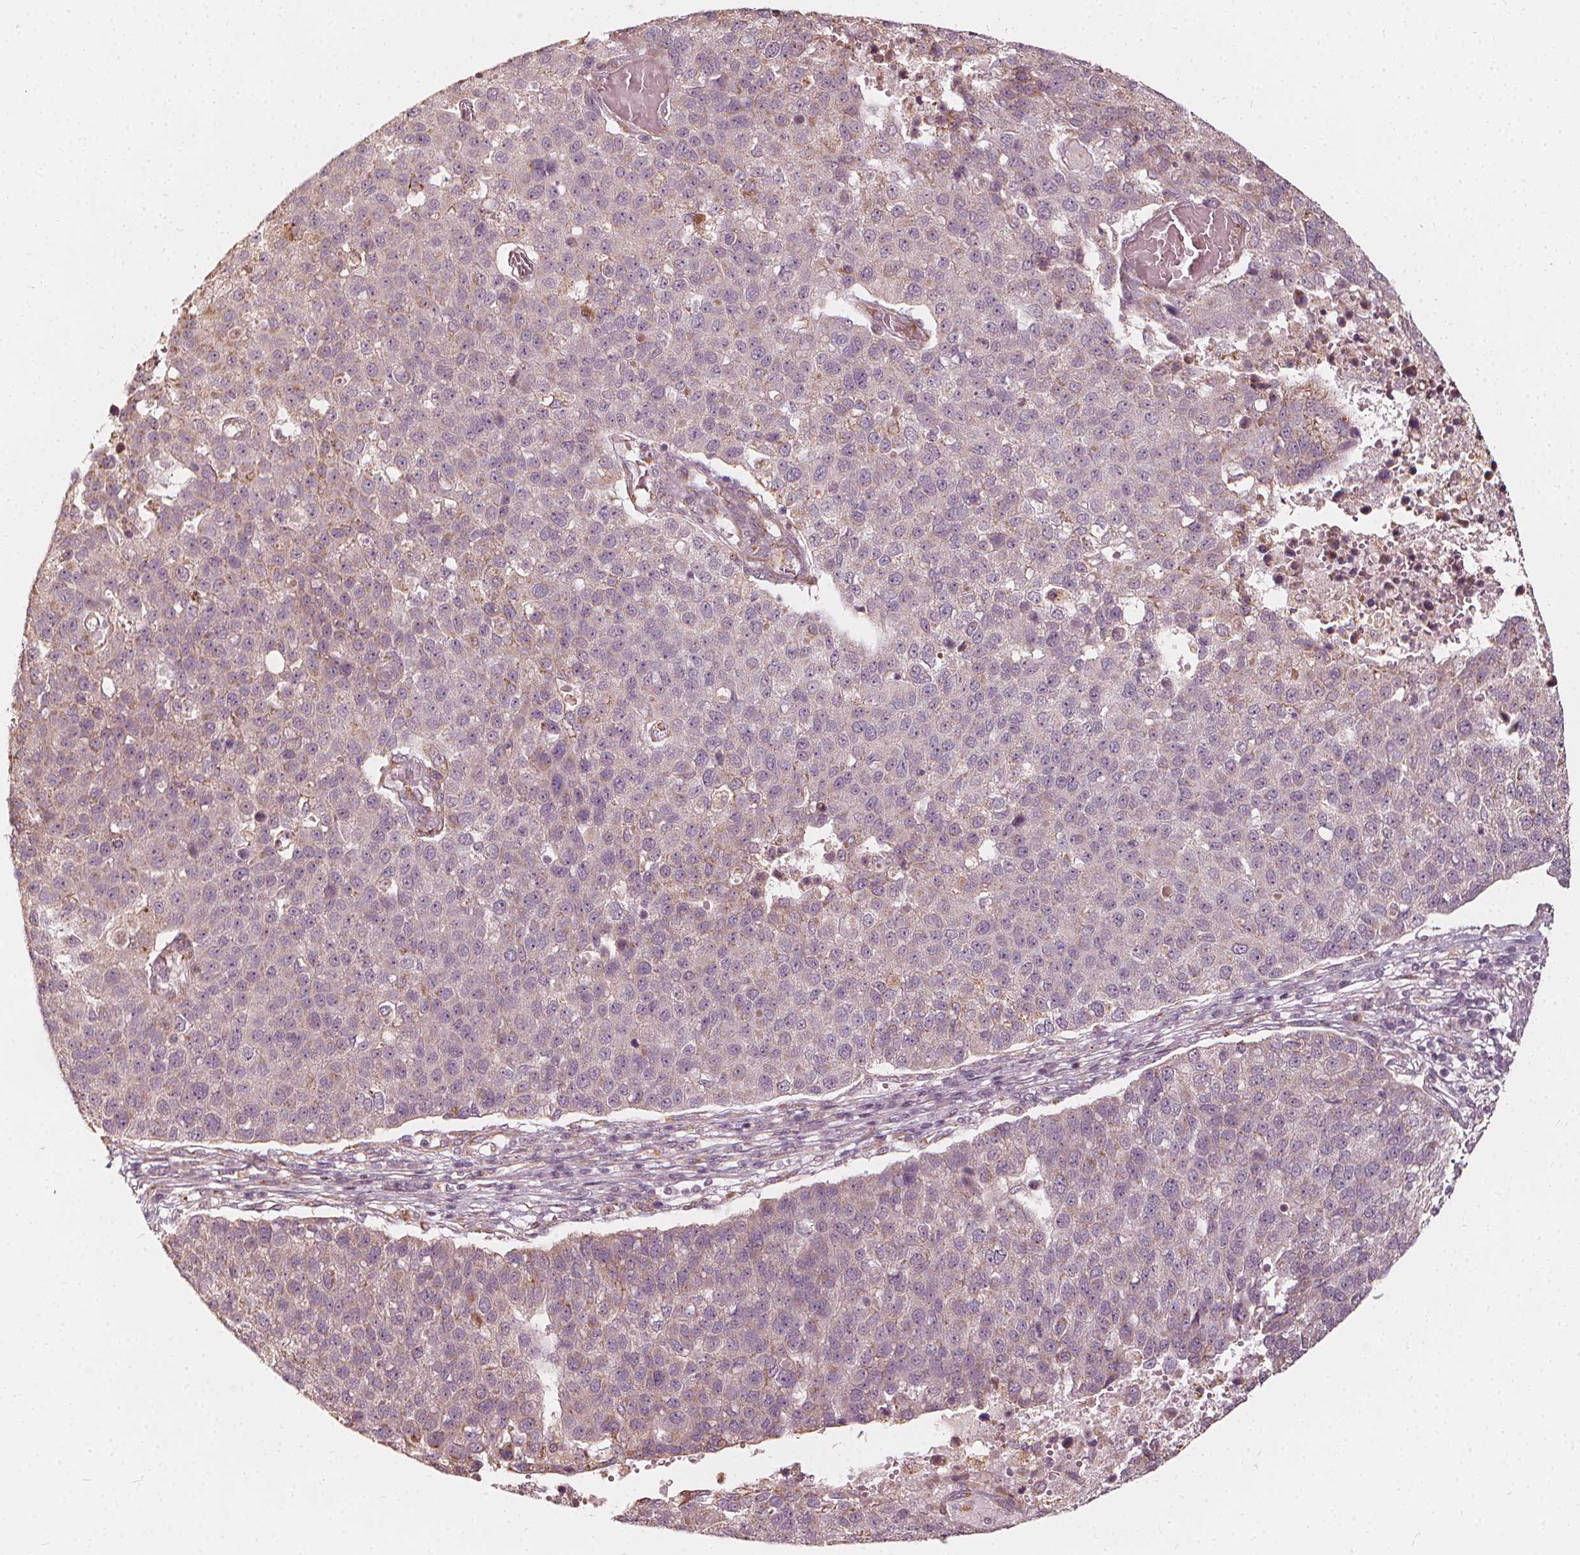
{"staining": {"intensity": "negative", "quantity": "none", "location": "none"}, "tissue": "pancreatic cancer", "cell_type": "Tumor cells", "image_type": "cancer", "snomed": [{"axis": "morphology", "description": "Adenocarcinoma, NOS"}, {"axis": "topography", "description": "Pancreas"}], "caption": "Tumor cells are negative for protein expression in human pancreatic adenocarcinoma.", "gene": "NPC1L1", "patient": {"sex": "female", "age": 61}}